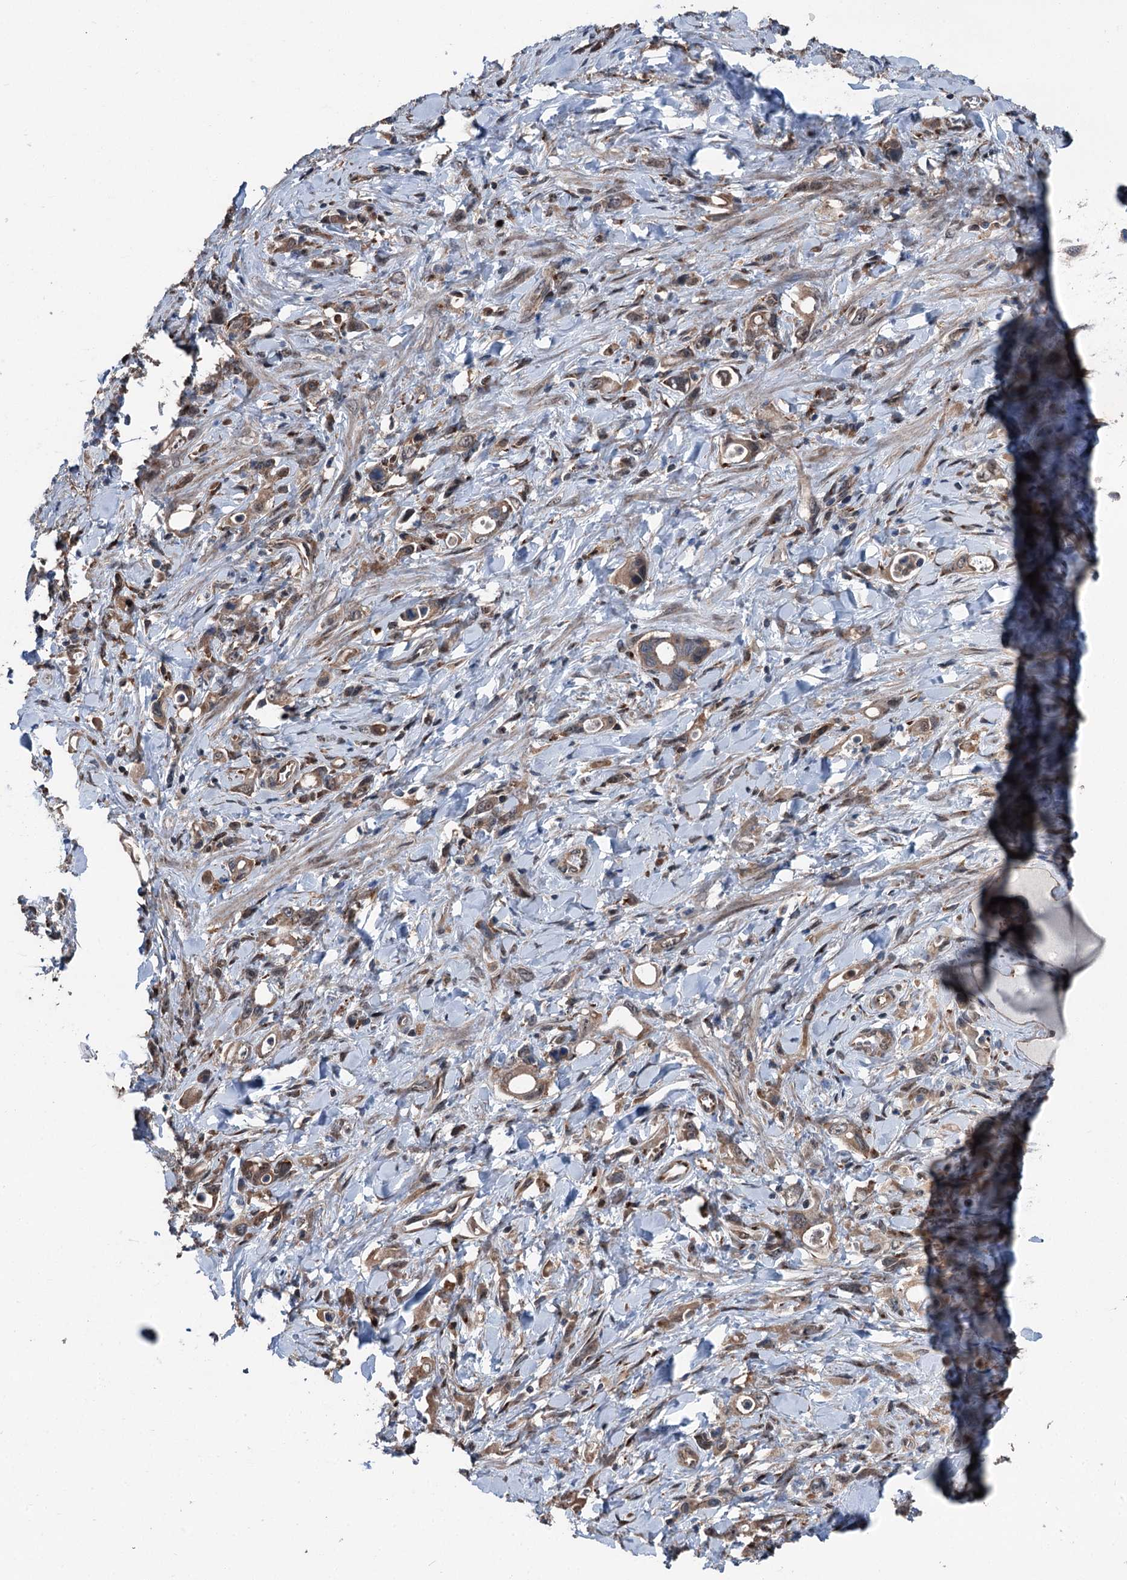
{"staining": {"intensity": "moderate", "quantity": ">75%", "location": "cytoplasmic/membranous"}, "tissue": "stomach cancer", "cell_type": "Tumor cells", "image_type": "cancer", "snomed": [{"axis": "morphology", "description": "Adenocarcinoma, NOS"}, {"axis": "topography", "description": "Stomach, lower"}], "caption": "The immunohistochemical stain highlights moderate cytoplasmic/membranous expression in tumor cells of adenocarcinoma (stomach) tissue.", "gene": "PSMD13", "patient": {"sex": "female", "age": 43}}